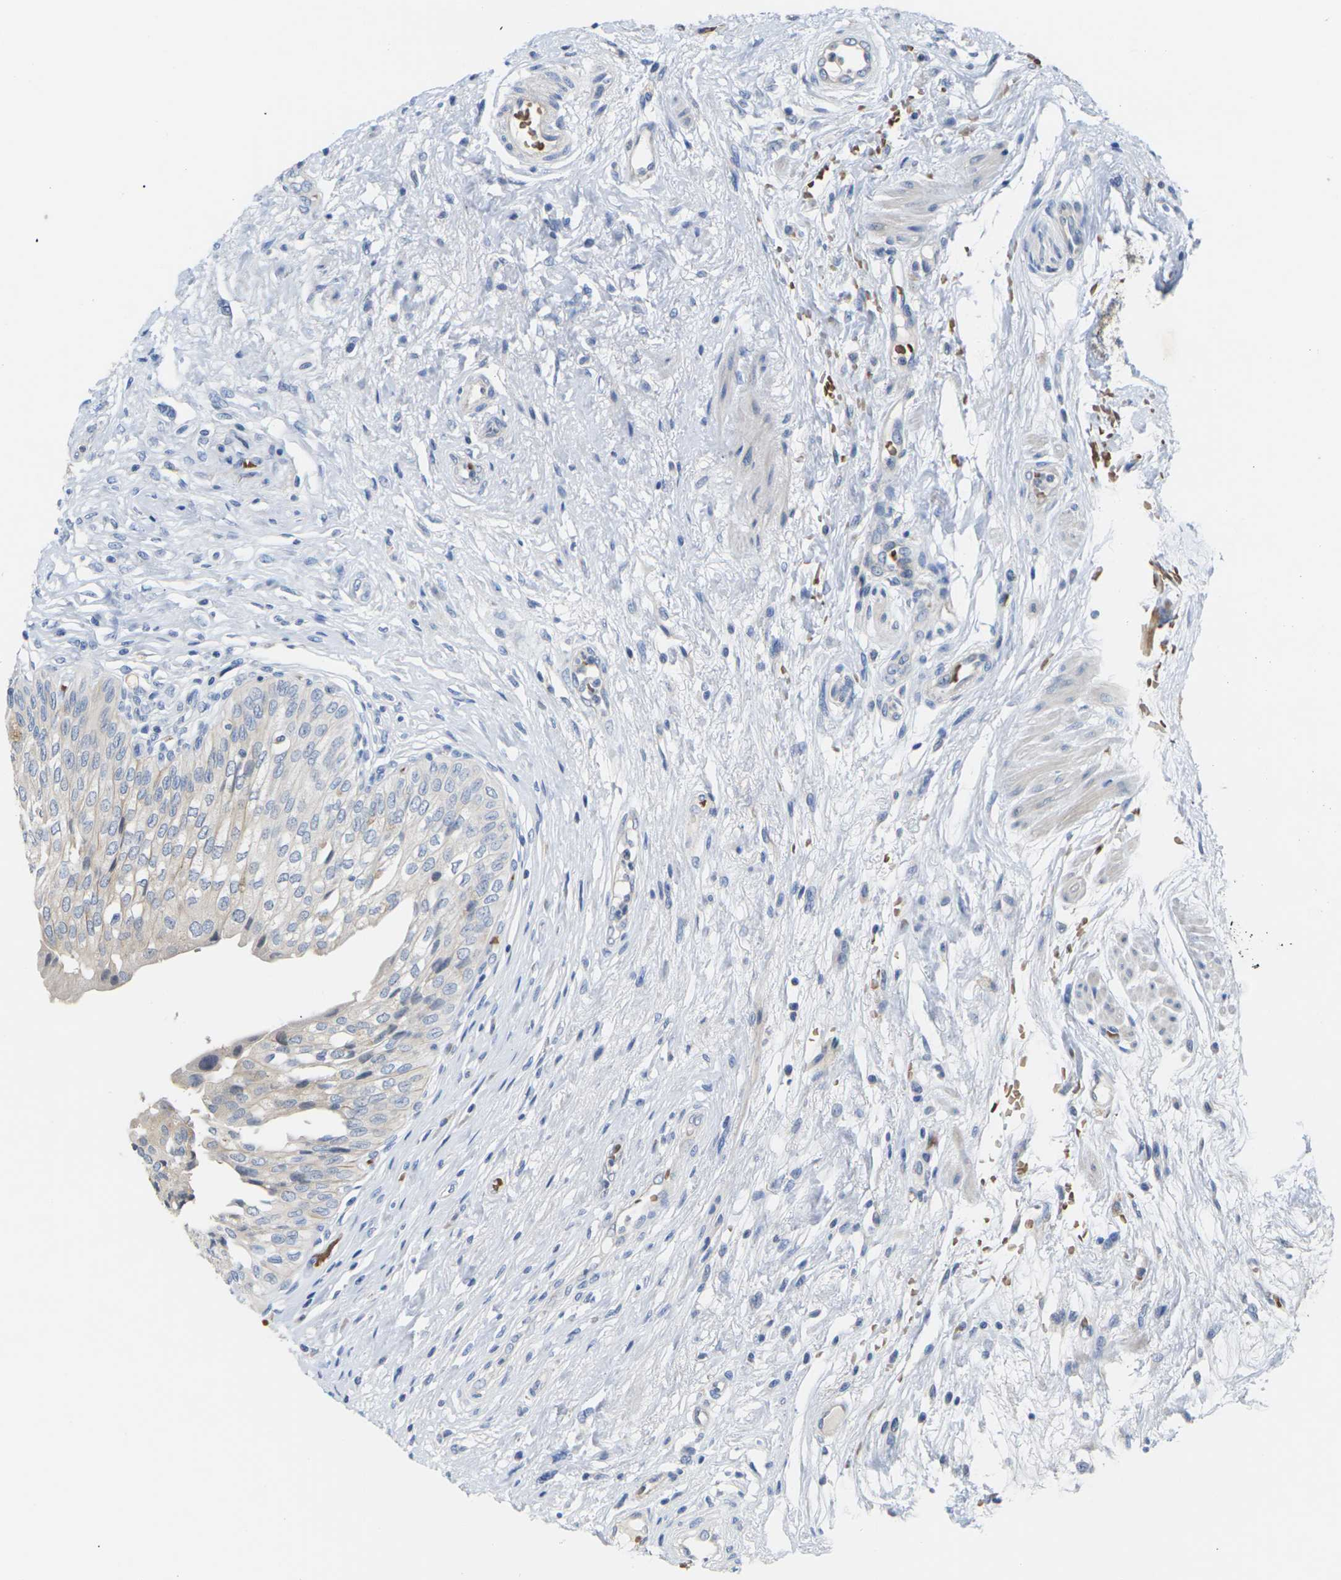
{"staining": {"intensity": "moderate", "quantity": "<25%", "location": "cytoplasmic/membranous"}, "tissue": "urinary bladder", "cell_type": "Urothelial cells", "image_type": "normal", "snomed": [{"axis": "morphology", "description": "Normal tissue, NOS"}, {"axis": "topography", "description": "Urinary bladder"}], "caption": "High-magnification brightfield microscopy of benign urinary bladder stained with DAB (3,3'-diaminobenzidine) (brown) and counterstained with hematoxylin (blue). urothelial cells exhibit moderate cytoplasmic/membranous expression is identified in about<25% of cells.", "gene": "TMCO4", "patient": {"sex": "male", "age": 46}}